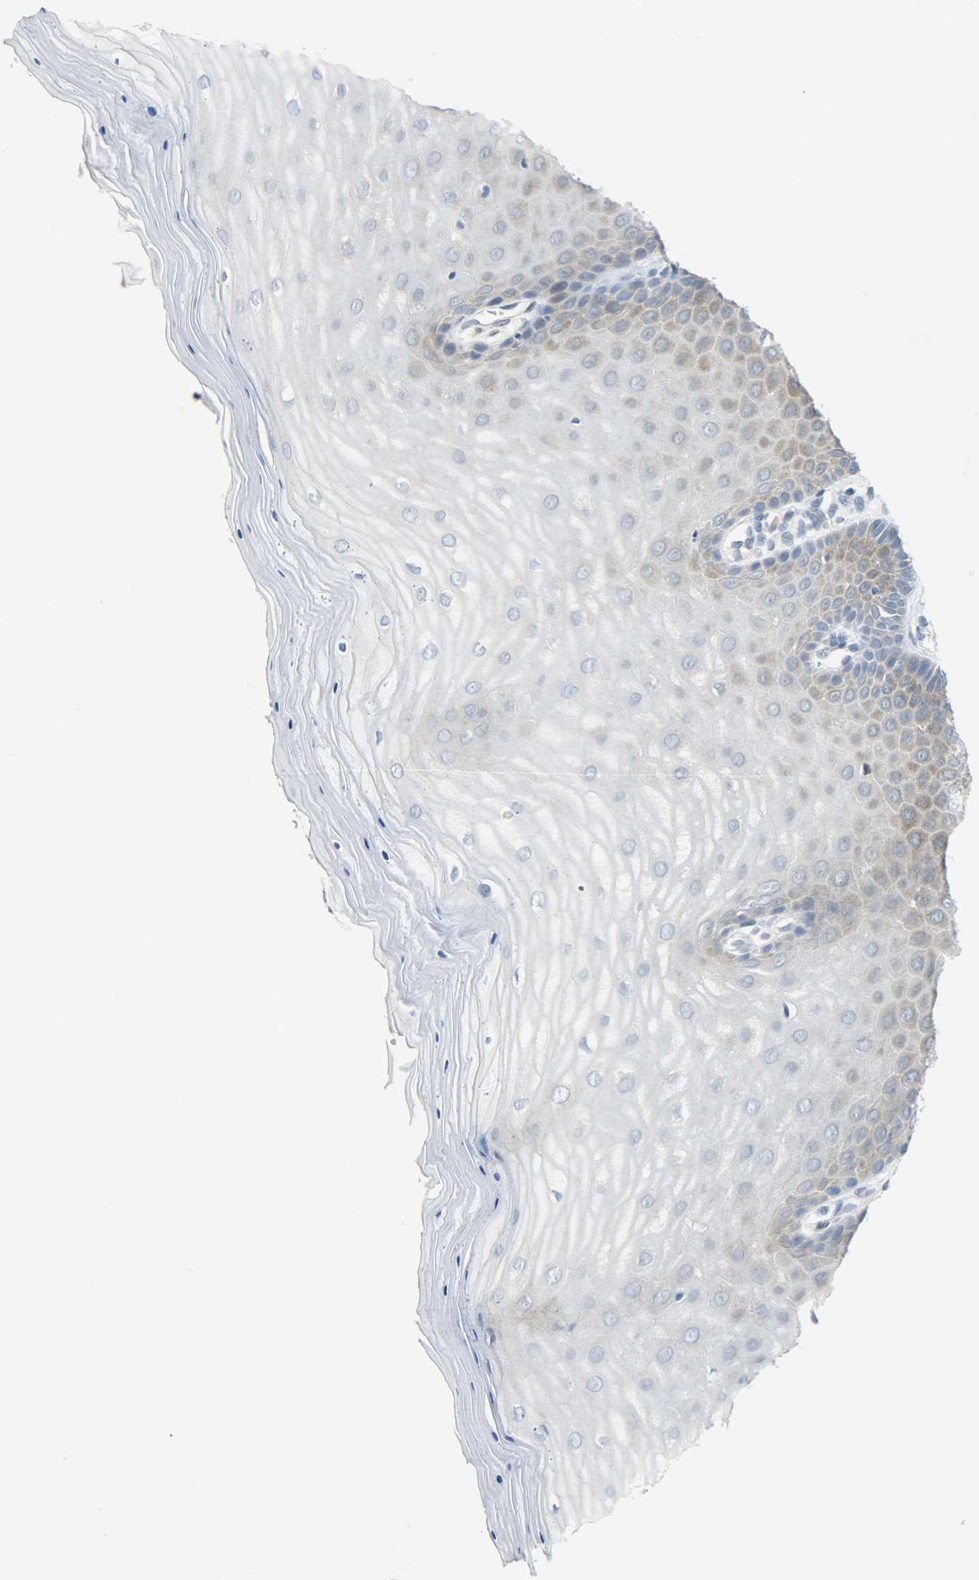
{"staining": {"intensity": "weak", "quantity": ">75%", "location": "cytoplasmic/membranous,nuclear"}, "tissue": "cervix", "cell_type": "Glandular cells", "image_type": "normal", "snomed": [{"axis": "morphology", "description": "Normal tissue, NOS"}, {"axis": "topography", "description": "Cervix"}], "caption": "Human cervix stained for a protein (brown) demonstrates weak cytoplasmic/membranous,nuclear positive staining in about >75% of glandular cells.", "gene": "EIF4EBP1", "patient": {"sex": "female", "age": 55}}